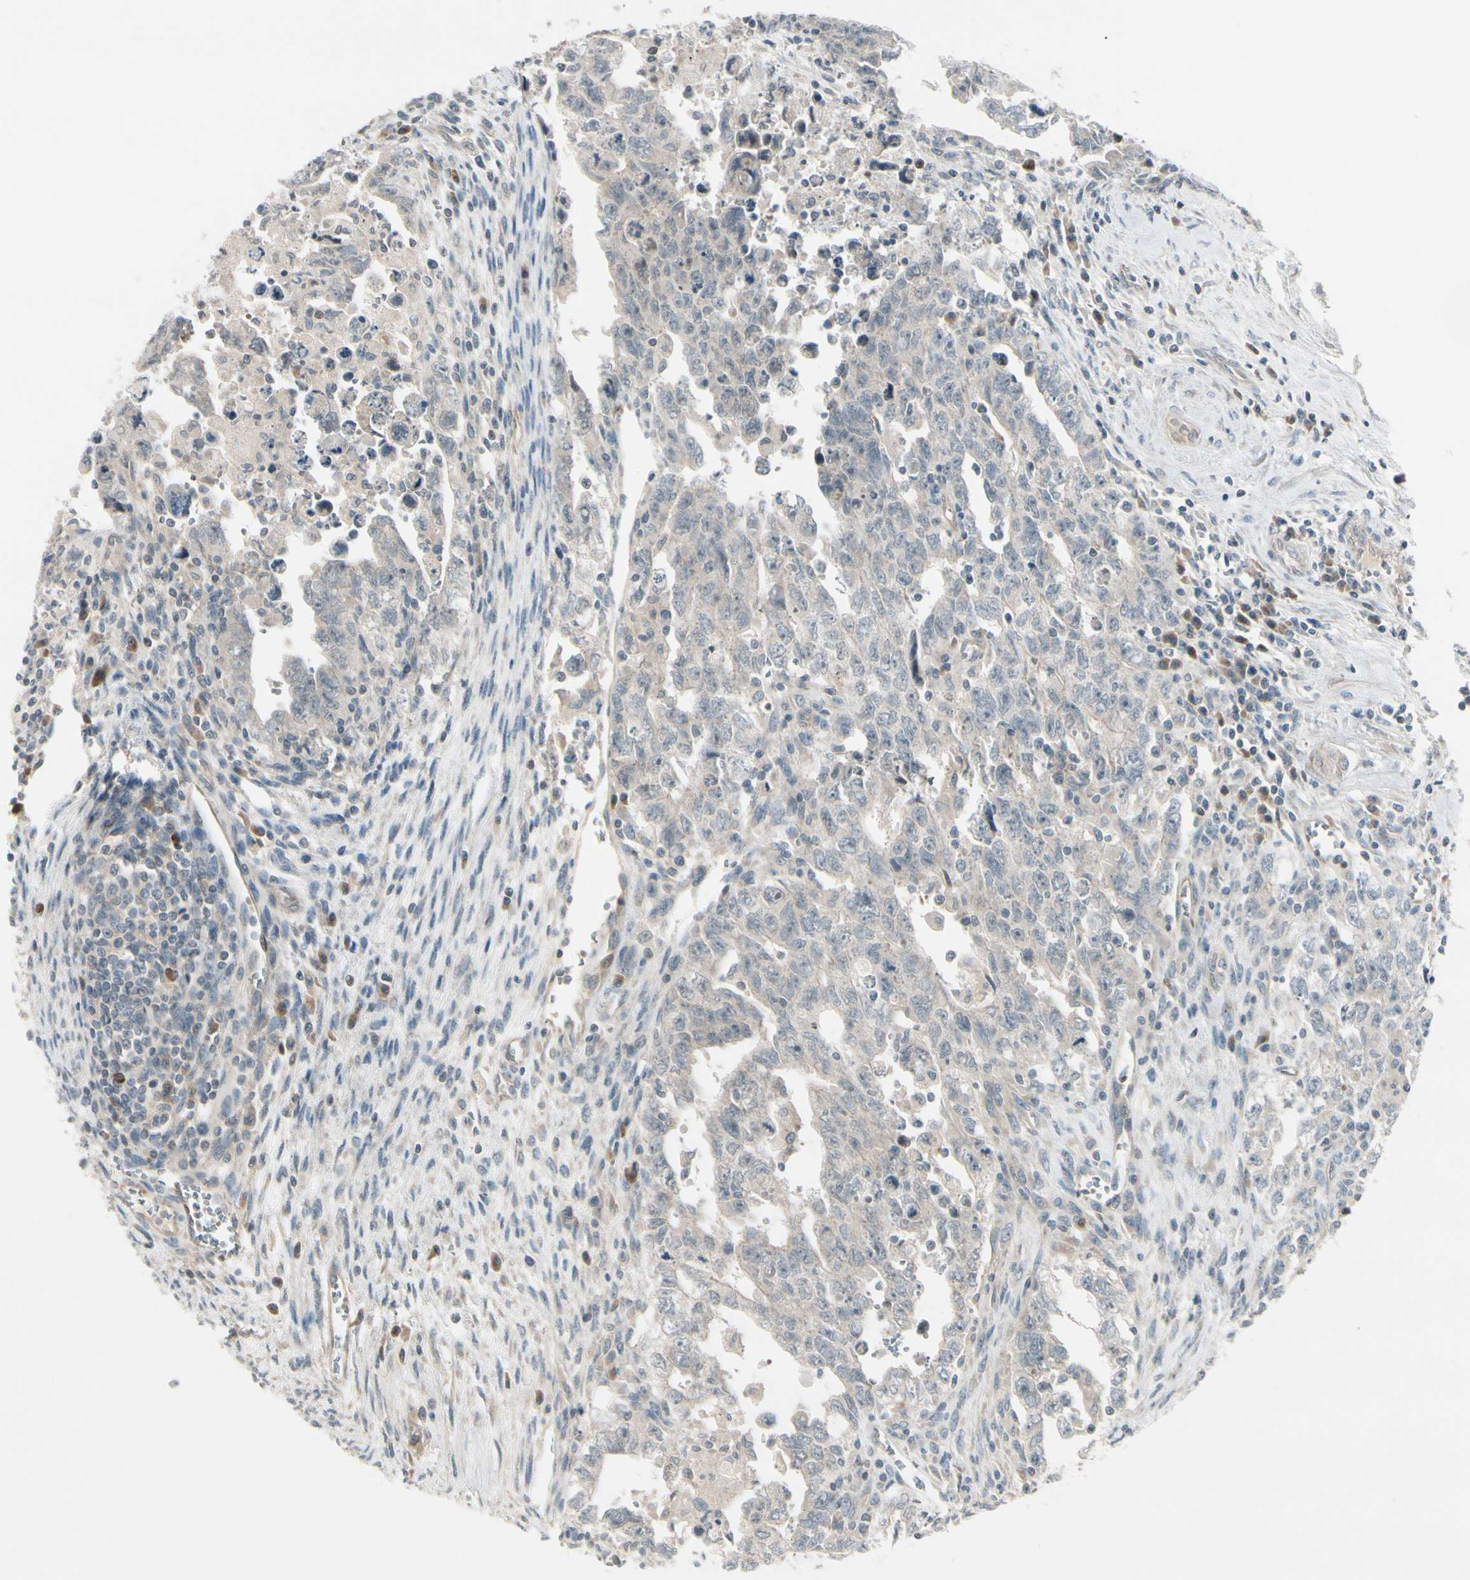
{"staining": {"intensity": "weak", "quantity": "25%-75%", "location": "cytoplasmic/membranous"}, "tissue": "testis cancer", "cell_type": "Tumor cells", "image_type": "cancer", "snomed": [{"axis": "morphology", "description": "Carcinoma, Embryonal, NOS"}, {"axis": "topography", "description": "Testis"}], "caption": "Immunohistochemistry (DAB) staining of human testis cancer (embryonal carcinoma) reveals weak cytoplasmic/membranous protein staining in about 25%-75% of tumor cells.", "gene": "FGF10", "patient": {"sex": "male", "age": 28}}